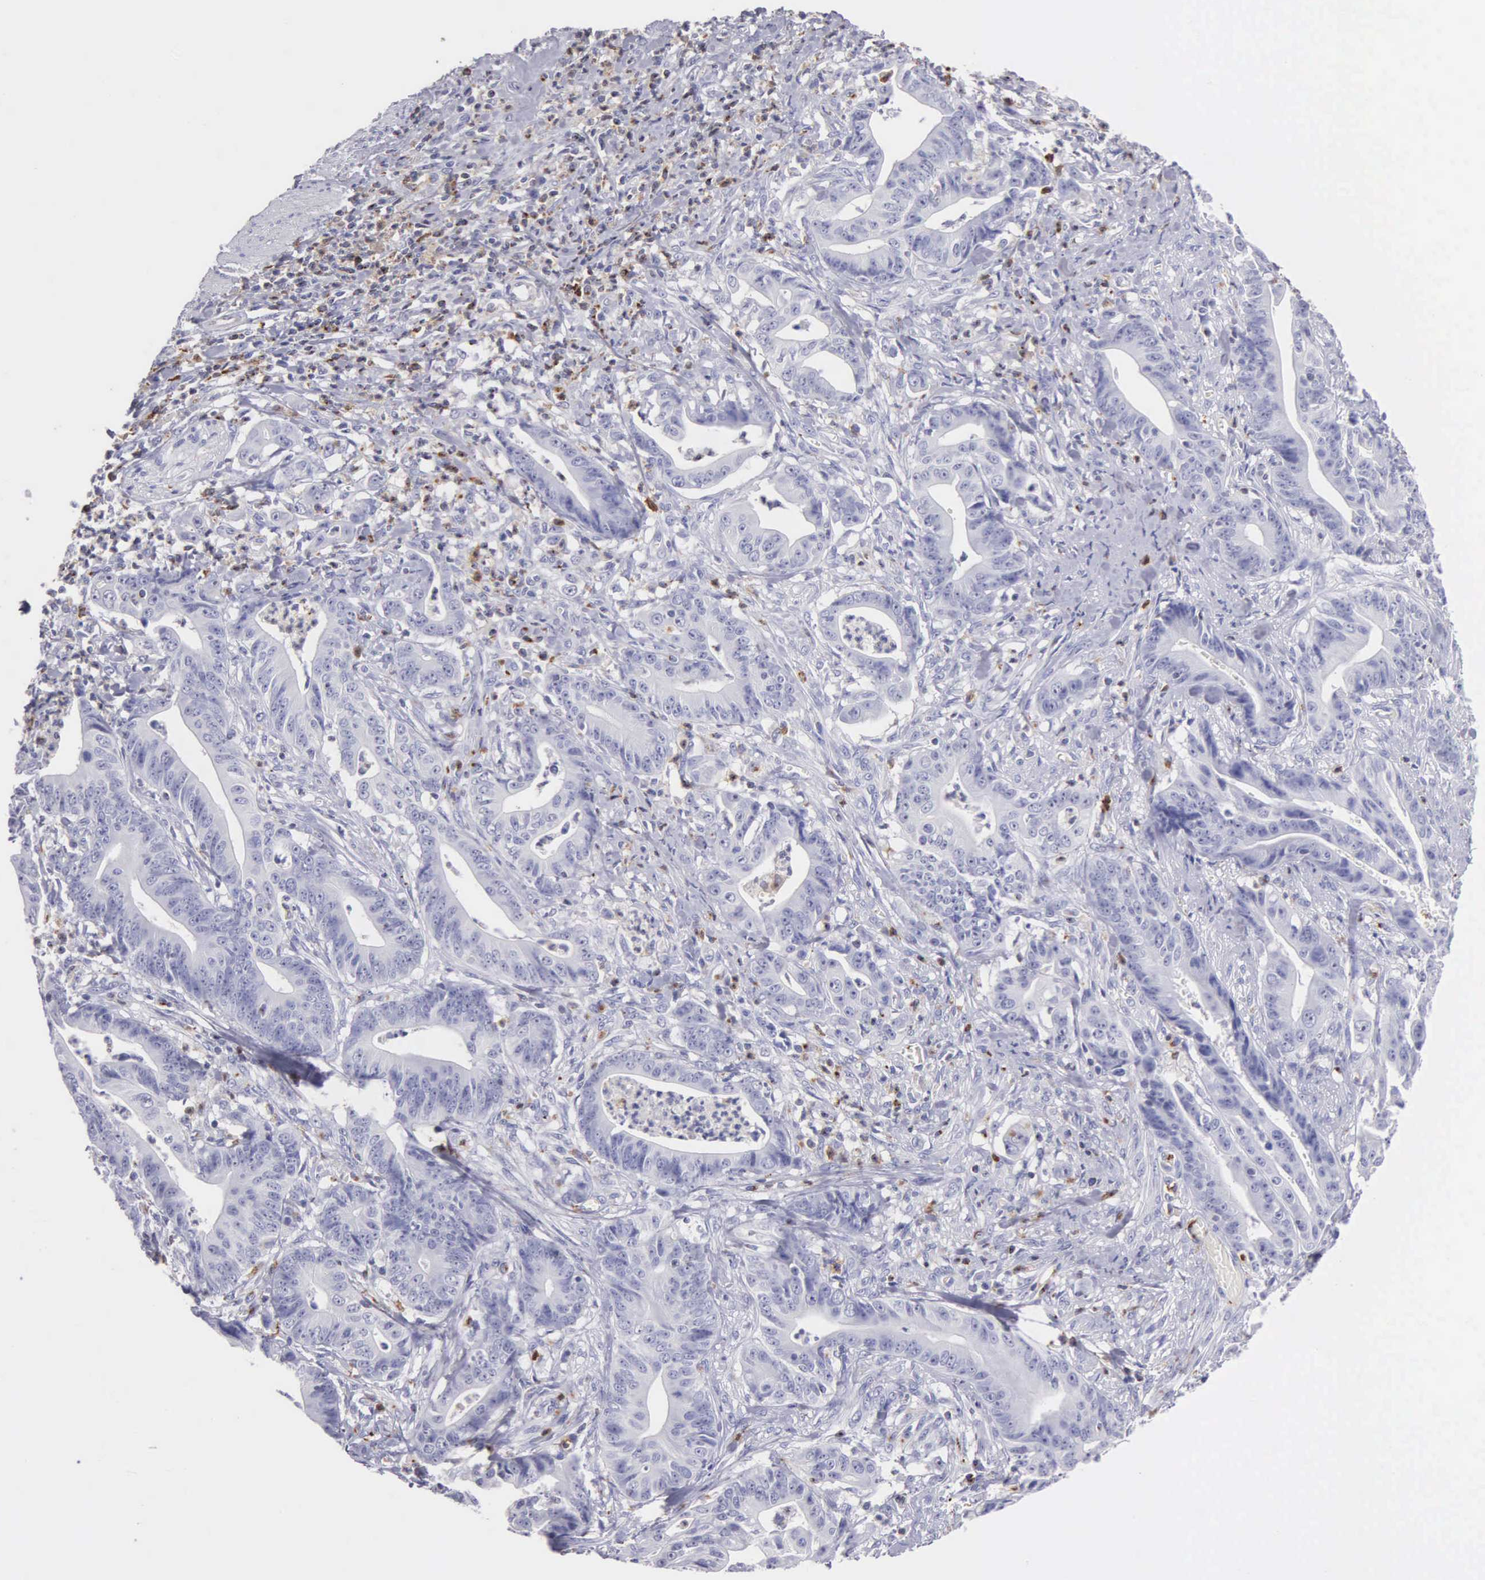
{"staining": {"intensity": "negative", "quantity": "none", "location": "none"}, "tissue": "stomach cancer", "cell_type": "Tumor cells", "image_type": "cancer", "snomed": [{"axis": "morphology", "description": "Adenocarcinoma, NOS"}, {"axis": "topography", "description": "Stomach, lower"}], "caption": "A photomicrograph of stomach adenocarcinoma stained for a protein reveals no brown staining in tumor cells. (Stains: DAB IHC with hematoxylin counter stain, Microscopy: brightfield microscopy at high magnification).", "gene": "SRGN", "patient": {"sex": "female", "age": 86}}